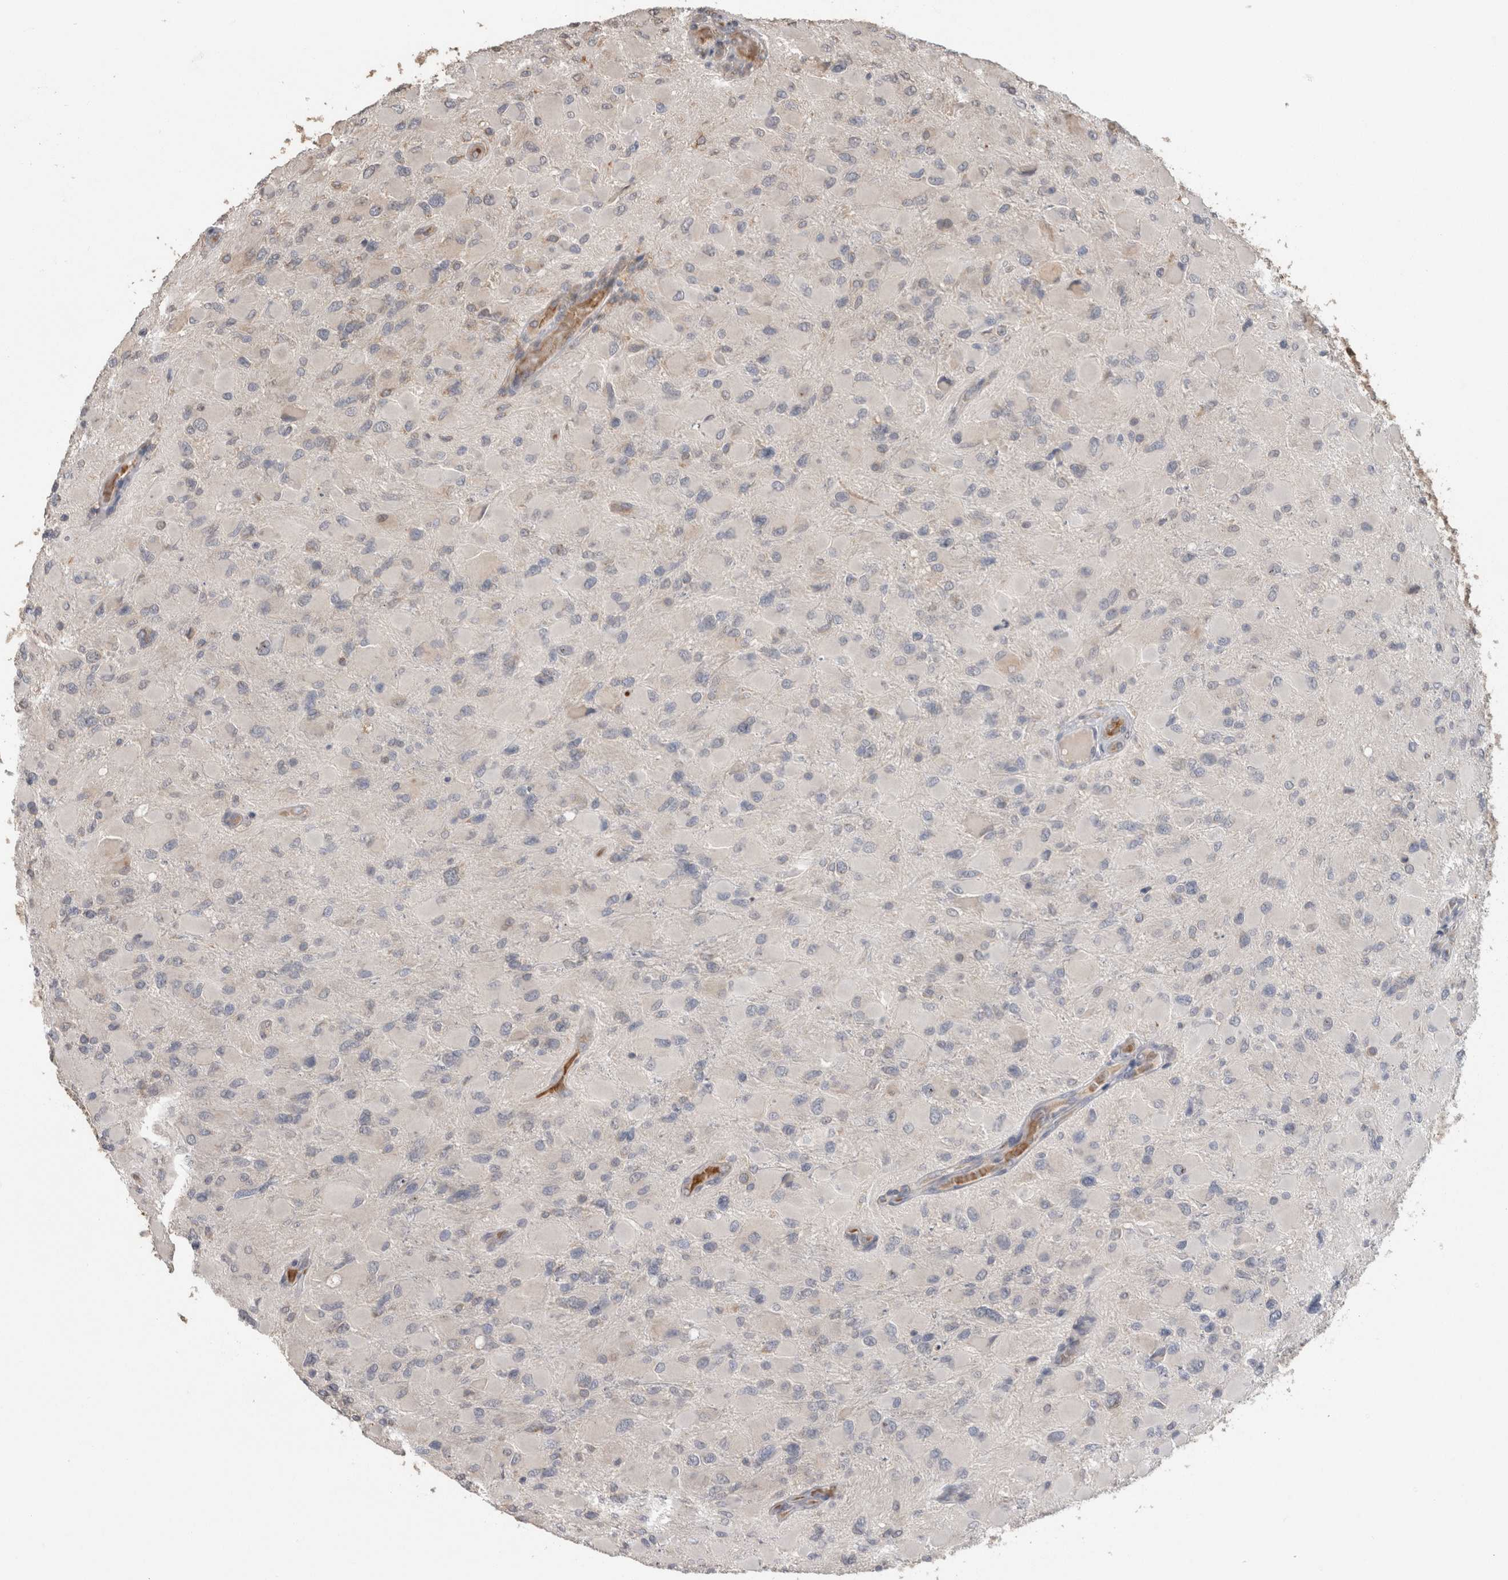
{"staining": {"intensity": "negative", "quantity": "none", "location": "none"}, "tissue": "glioma", "cell_type": "Tumor cells", "image_type": "cancer", "snomed": [{"axis": "morphology", "description": "Glioma, malignant, High grade"}, {"axis": "topography", "description": "Cerebral cortex"}], "caption": "The micrograph displays no staining of tumor cells in glioma.", "gene": "ADGRL3", "patient": {"sex": "female", "age": 36}}